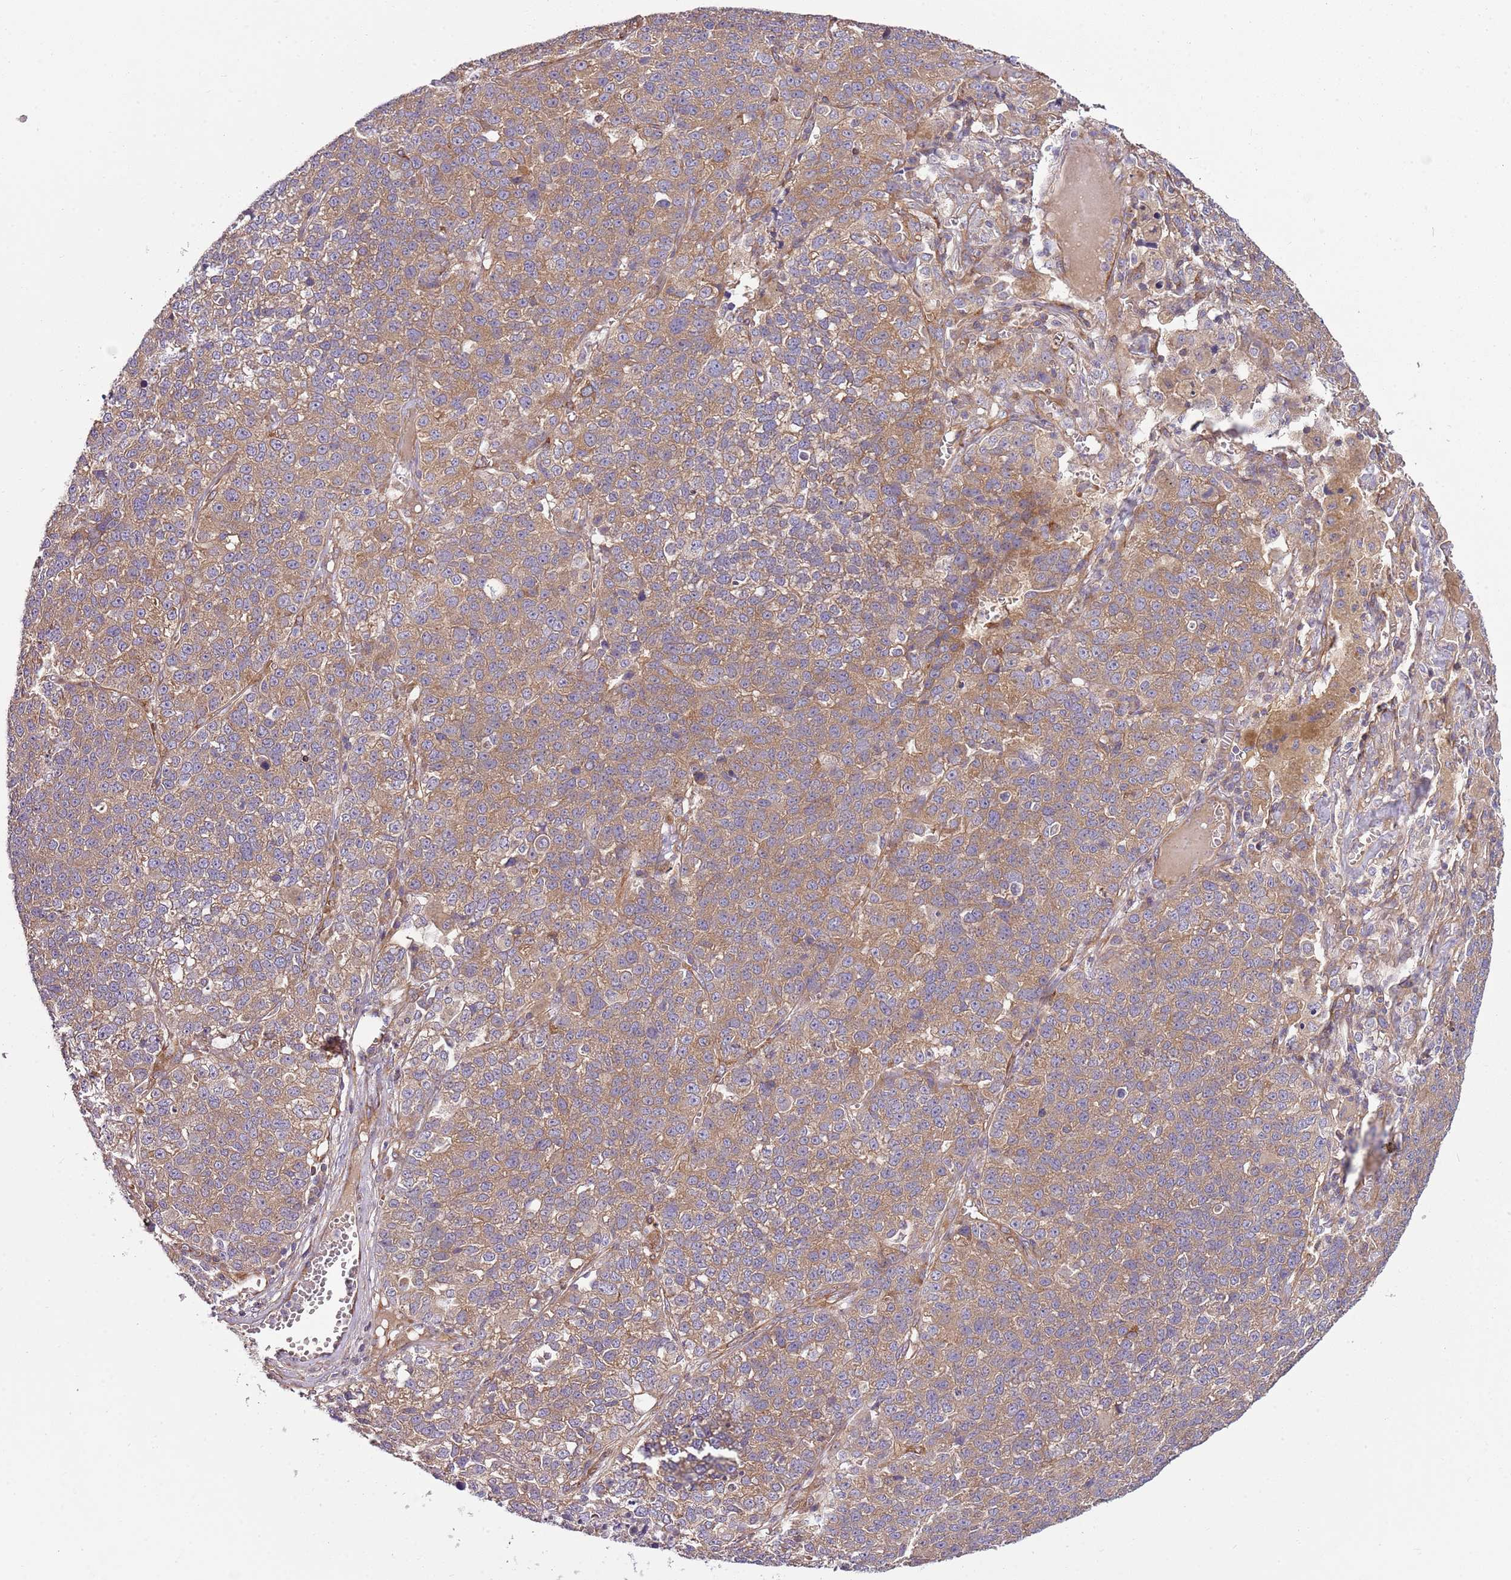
{"staining": {"intensity": "moderate", "quantity": "25%-75%", "location": "cytoplasmic/membranous"}, "tissue": "lung cancer", "cell_type": "Tumor cells", "image_type": "cancer", "snomed": [{"axis": "morphology", "description": "Adenocarcinoma, NOS"}, {"axis": "topography", "description": "Lung"}], "caption": "Immunohistochemistry (IHC) (DAB (3,3'-diaminobenzidine)) staining of human adenocarcinoma (lung) displays moderate cytoplasmic/membranous protein expression in about 25%-75% of tumor cells.", "gene": "GNL1", "patient": {"sex": "male", "age": 49}}